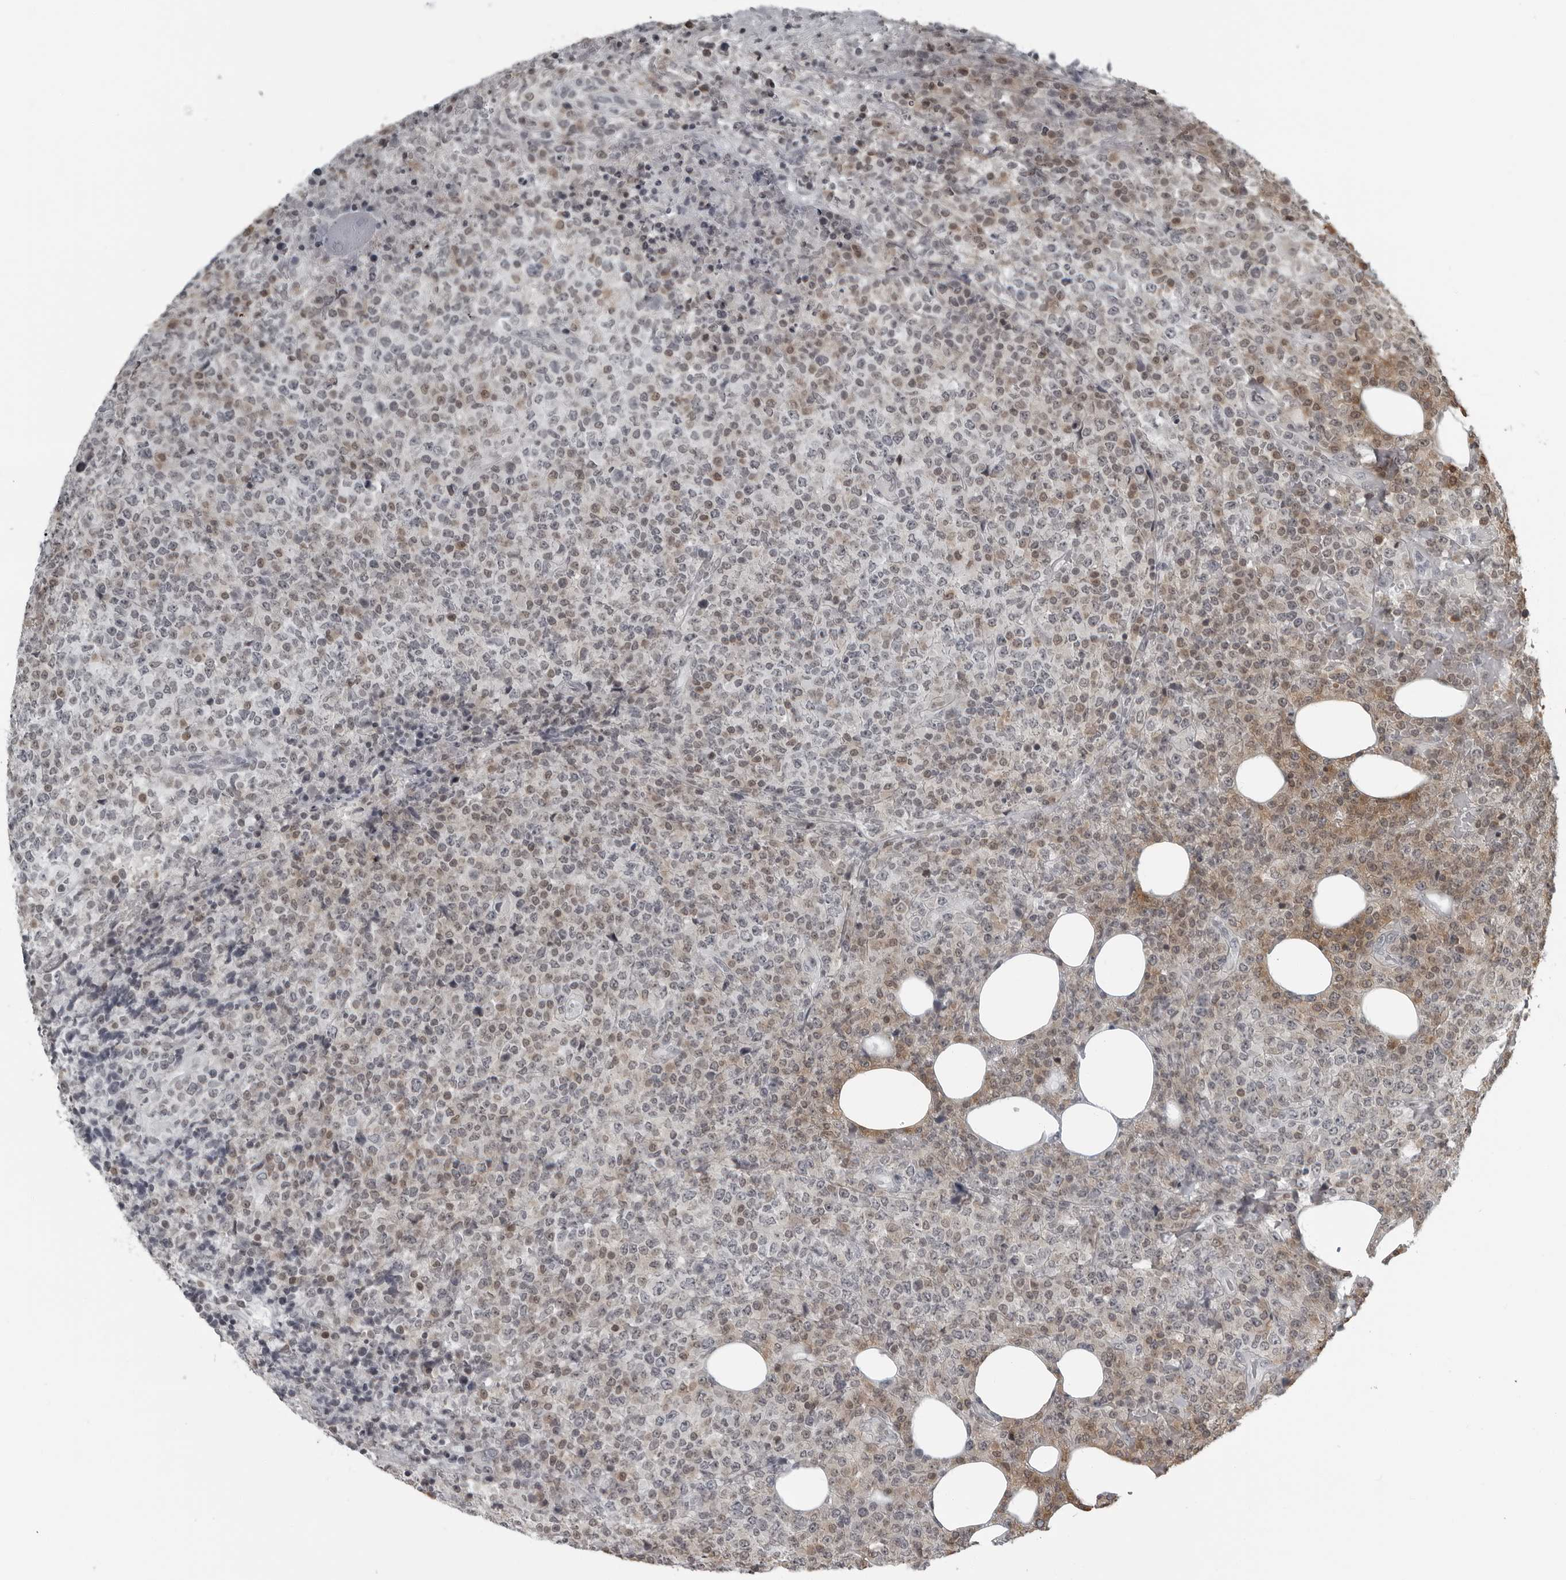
{"staining": {"intensity": "weak", "quantity": "25%-75%", "location": "cytoplasmic/membranous,nuclear"}, "tissue": "lymphoma", "cell_type": "Tumor cells", "image_type": "cancer", "snomed": [{"axis": "morphology", "description": "Malignant lymphoma, non-Hodgkin's type, High grade"}, {"axis": "topography", "description": "Lymph node"}], "caption": "Malignant lymphoma, non-Hodgkin's type (high-grade) stained for a protein (brown) displays weak cytoplasmic/membranous and nuclear positive expression in about 25%-75% of tumor cells.", "gene": "RTCA", "patient": {"sex": "male", "age": 13}}